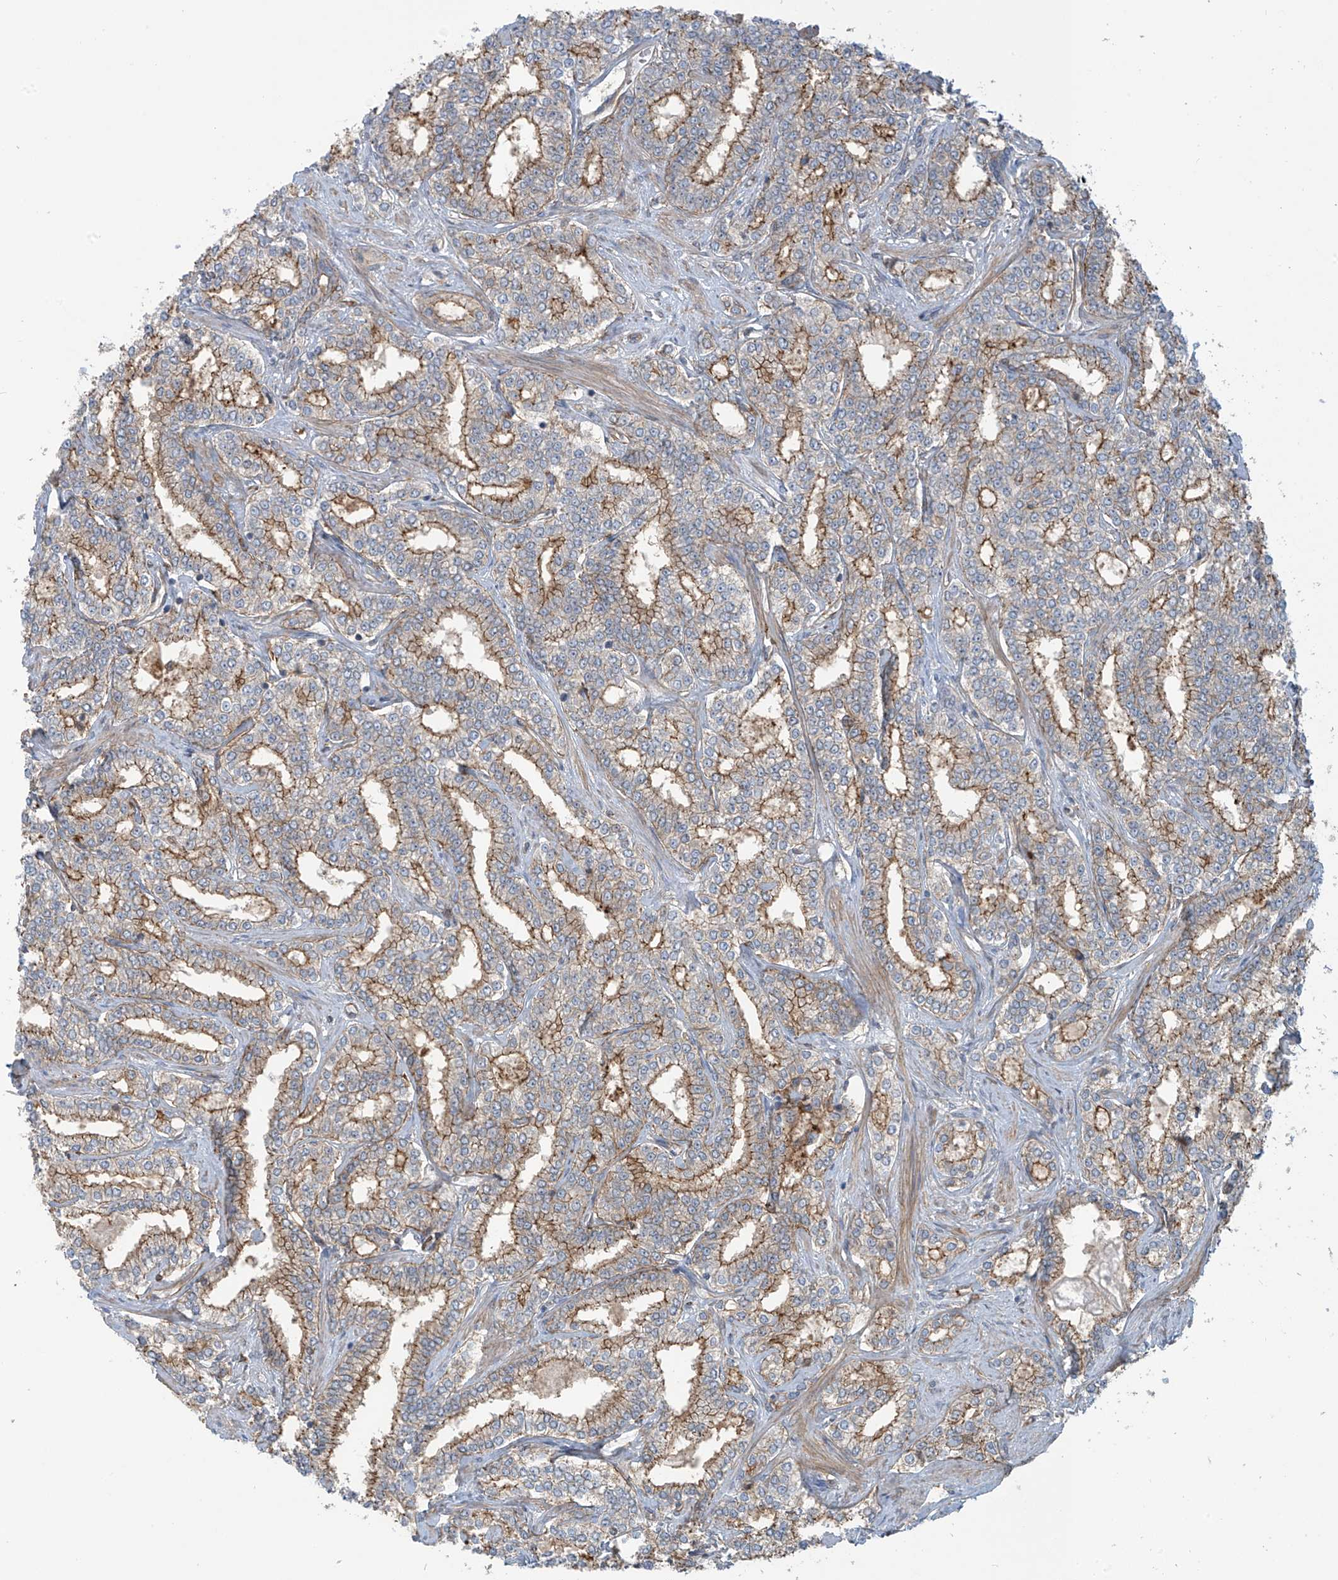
{"staining": {"intensity": "moderate", "quantity": "25%-75%", "location": "cytoplasmic/membranous"}, "tissue": "prostate cancer", "cell_type": "Tumor cells", "image_type": "cancer", "snomed": [{"axis": "morphology", "description": "Normal tissue, NOS"}, {"axis": "morphology", "description": "Adenocarcinoma, High grade"}, {"axis": "topography", "description": "Prostate"}], "caption": "Human prostate adenocarcinoma (high-grade) stained with a protein marker demonstrates moderate staining in tumor cells.", "gene": "SLC9A2", "patient": {"sex": "male", "age": 83}}